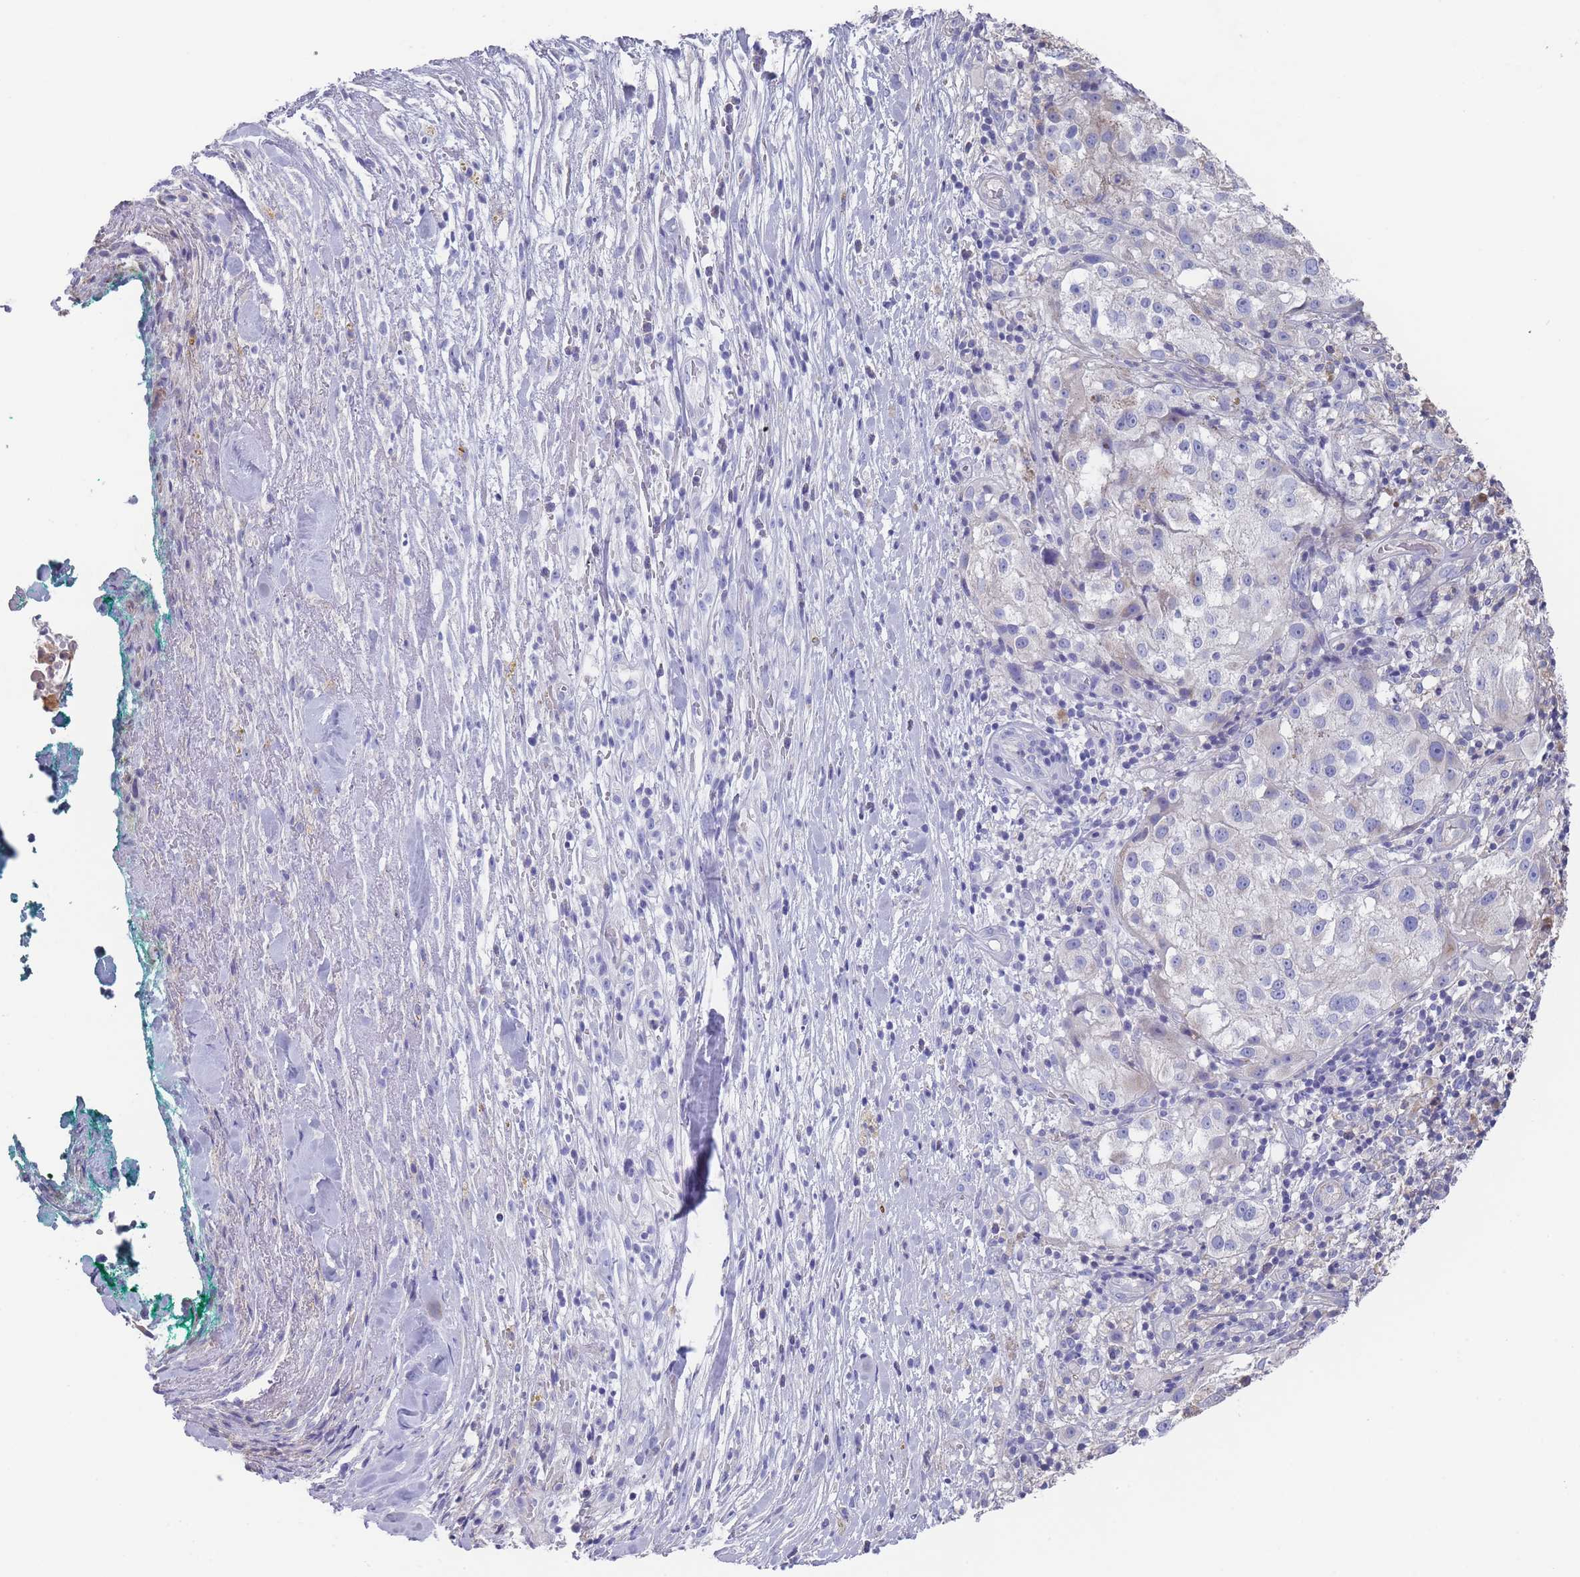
{"staining": {"intensity": "negative", "quantity": "none", "location": "none"}, "tissue": "melanoma", "cell_type": "Tumor cells", "image_type": "cancer", "snomed": [{"axis": "morphology", "description": "Normal morphology"}, {"axis": "morphology", "description": "Malignant melanoma, NOS"}, {"axis": "topography", "description": "Skin"}], "caption": "Immunohistochemistry (IHC) photomicrograph of neoplastic tissue: human melanoma stained with DAB (3,3'-diaminobenzidine) exhibits no significant protein expression in tumor cells.", "gene": "SCCPDH", "patient": {"sex": "female", "age": 72}}